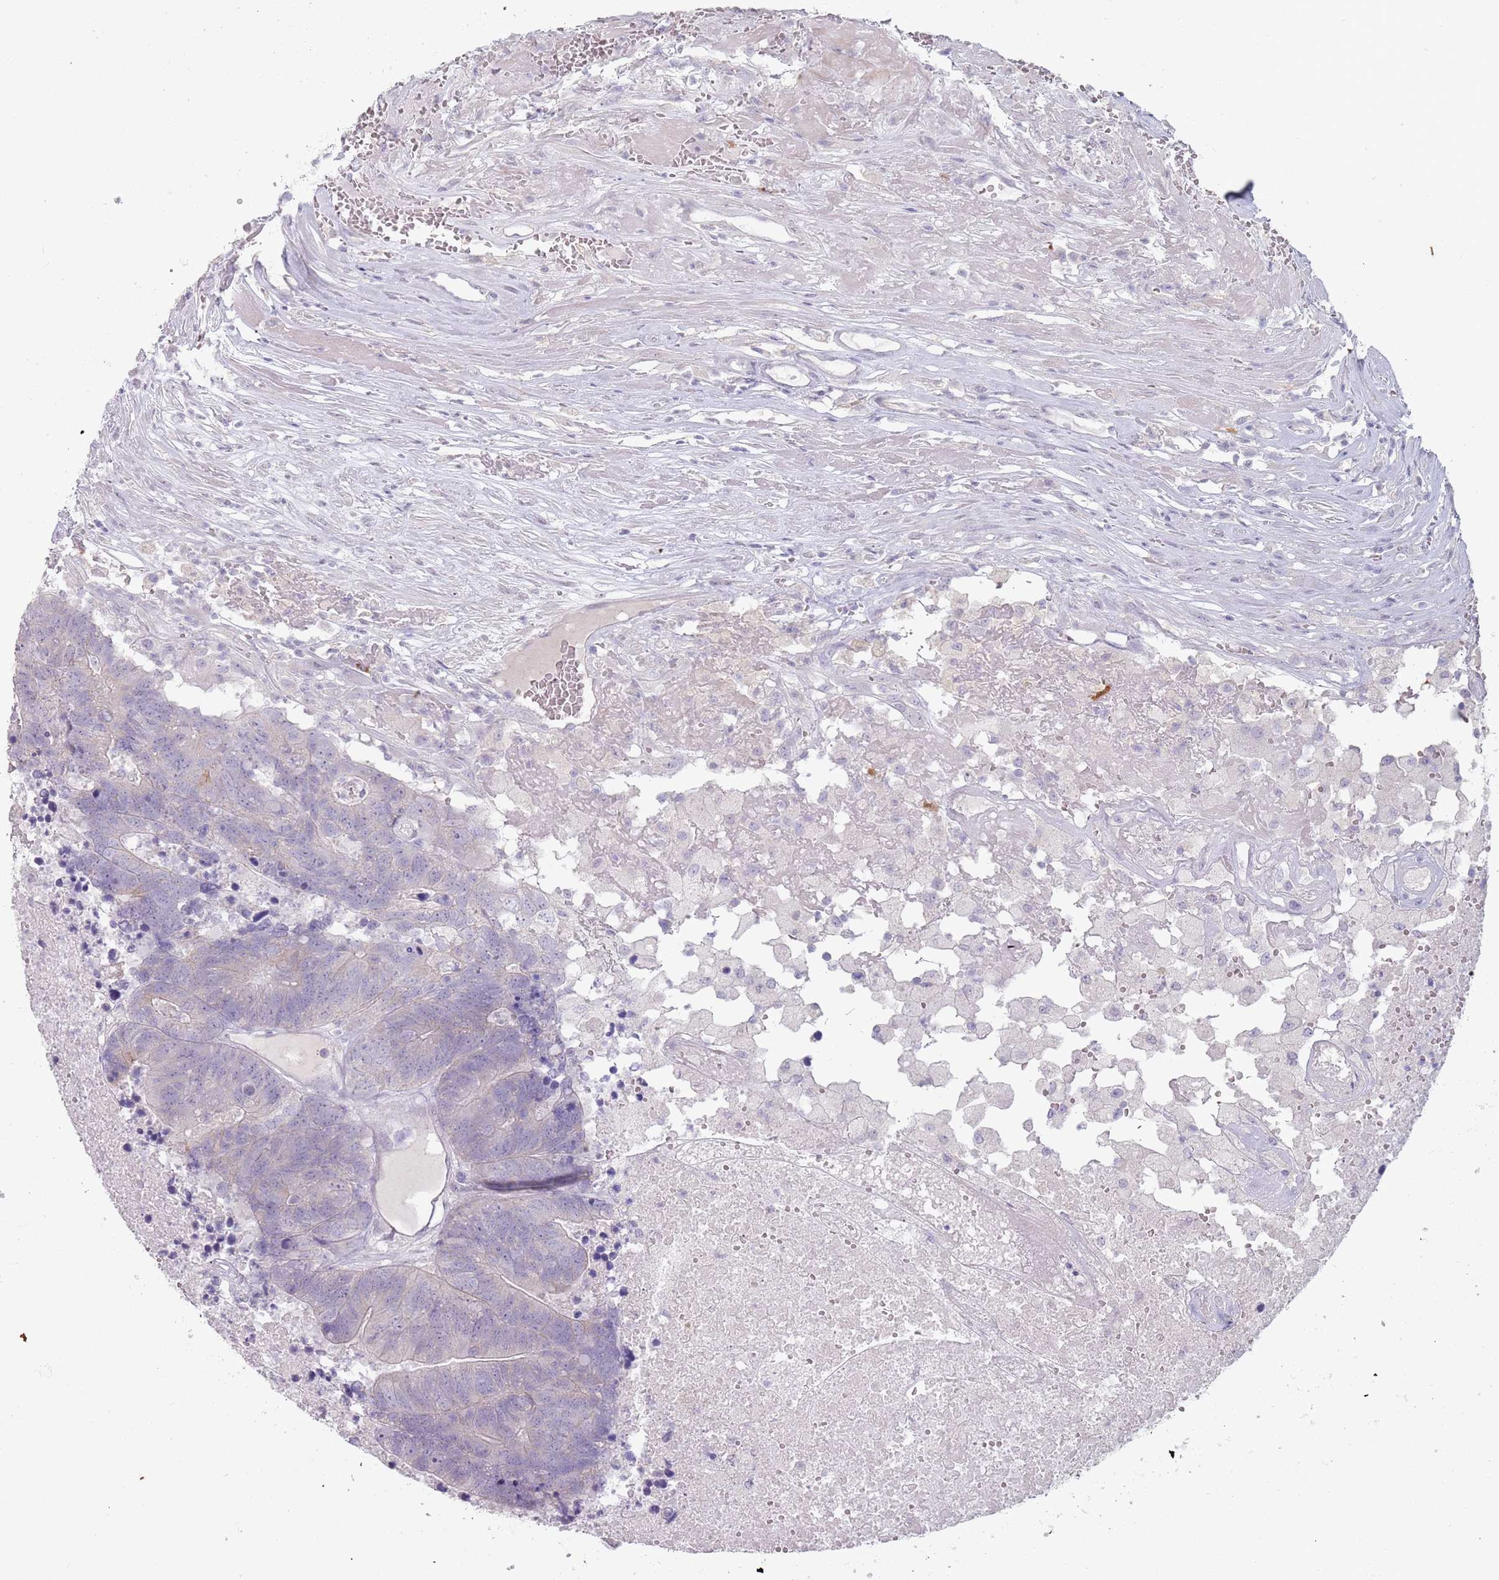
{"staining": {"intensity": "negative", "quantity": "none", "location": "none"}, "tissue": "colorectal cancer", "cell_type": "Tumor cells", "image_type": "cancer", "snomed": [{"axis": "morphology", "description": "Adenocarcinoma, NOS"}, {"axis": "topography", "description": "Colon"}], "caption": "IHC photomicrograph of neoplastic tissue: colorectal cancer (adenocarcinoma) stained with DAB (3,3'-diaminobenzidine) exhibits no significant protein positivity in tumor cells.", "gene": "STYK1", "patient": {"sex": "female", "age": 48}}